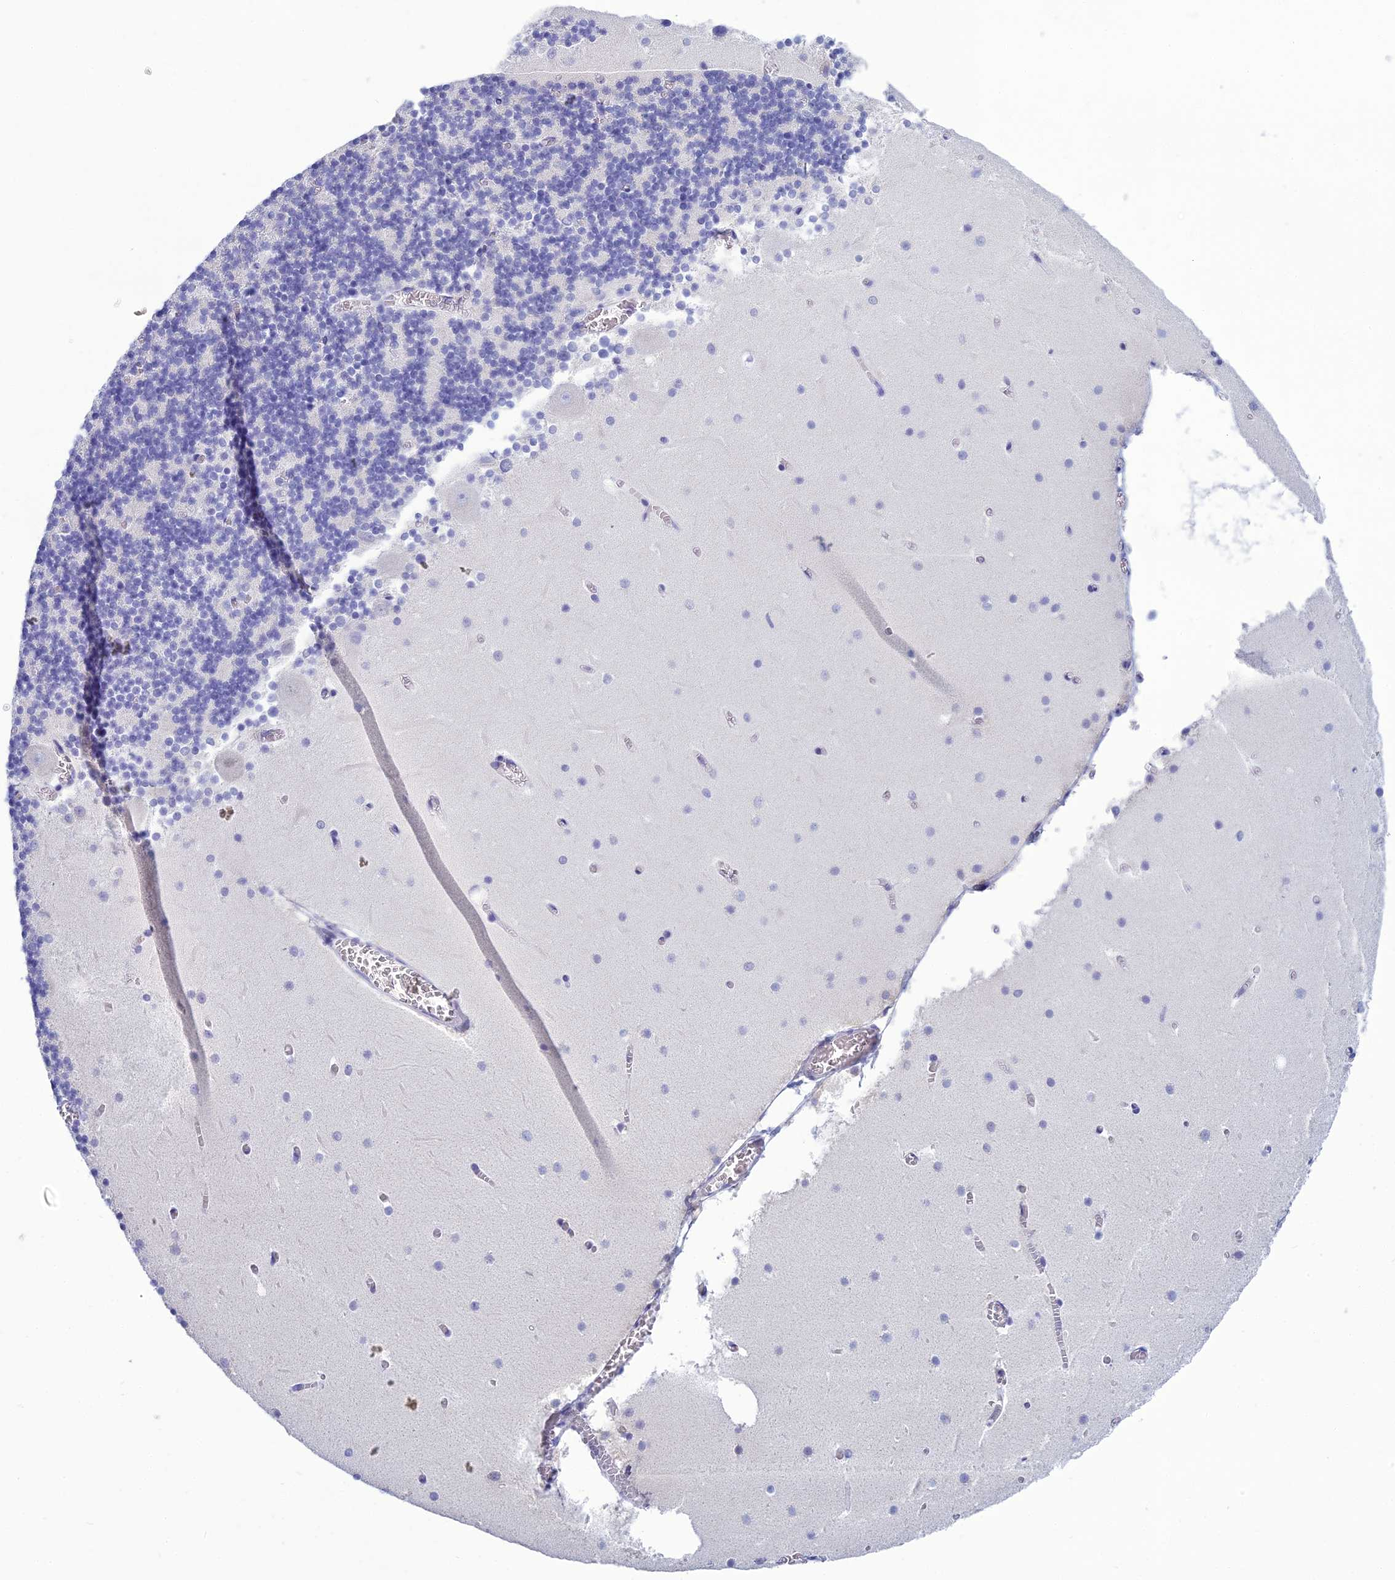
{"staining": {"intensity": "negative", "quantity": "none", "location": "none"}, "tissue": "cerebellum", "cell_type": "Cells in granular layer", "image_type": "normal", "snomed": [{"axis": "morphology", "description": "Normal tissue, NOS"}, {"axis": "topography", "description": "Cerebellum"}], "caption": "A histopathology image of cerebellum stained for a protein shows no brown staining in cells in granular layer.", "gene": "MUC13", "patient": {"sex": "female", "age": 28}}